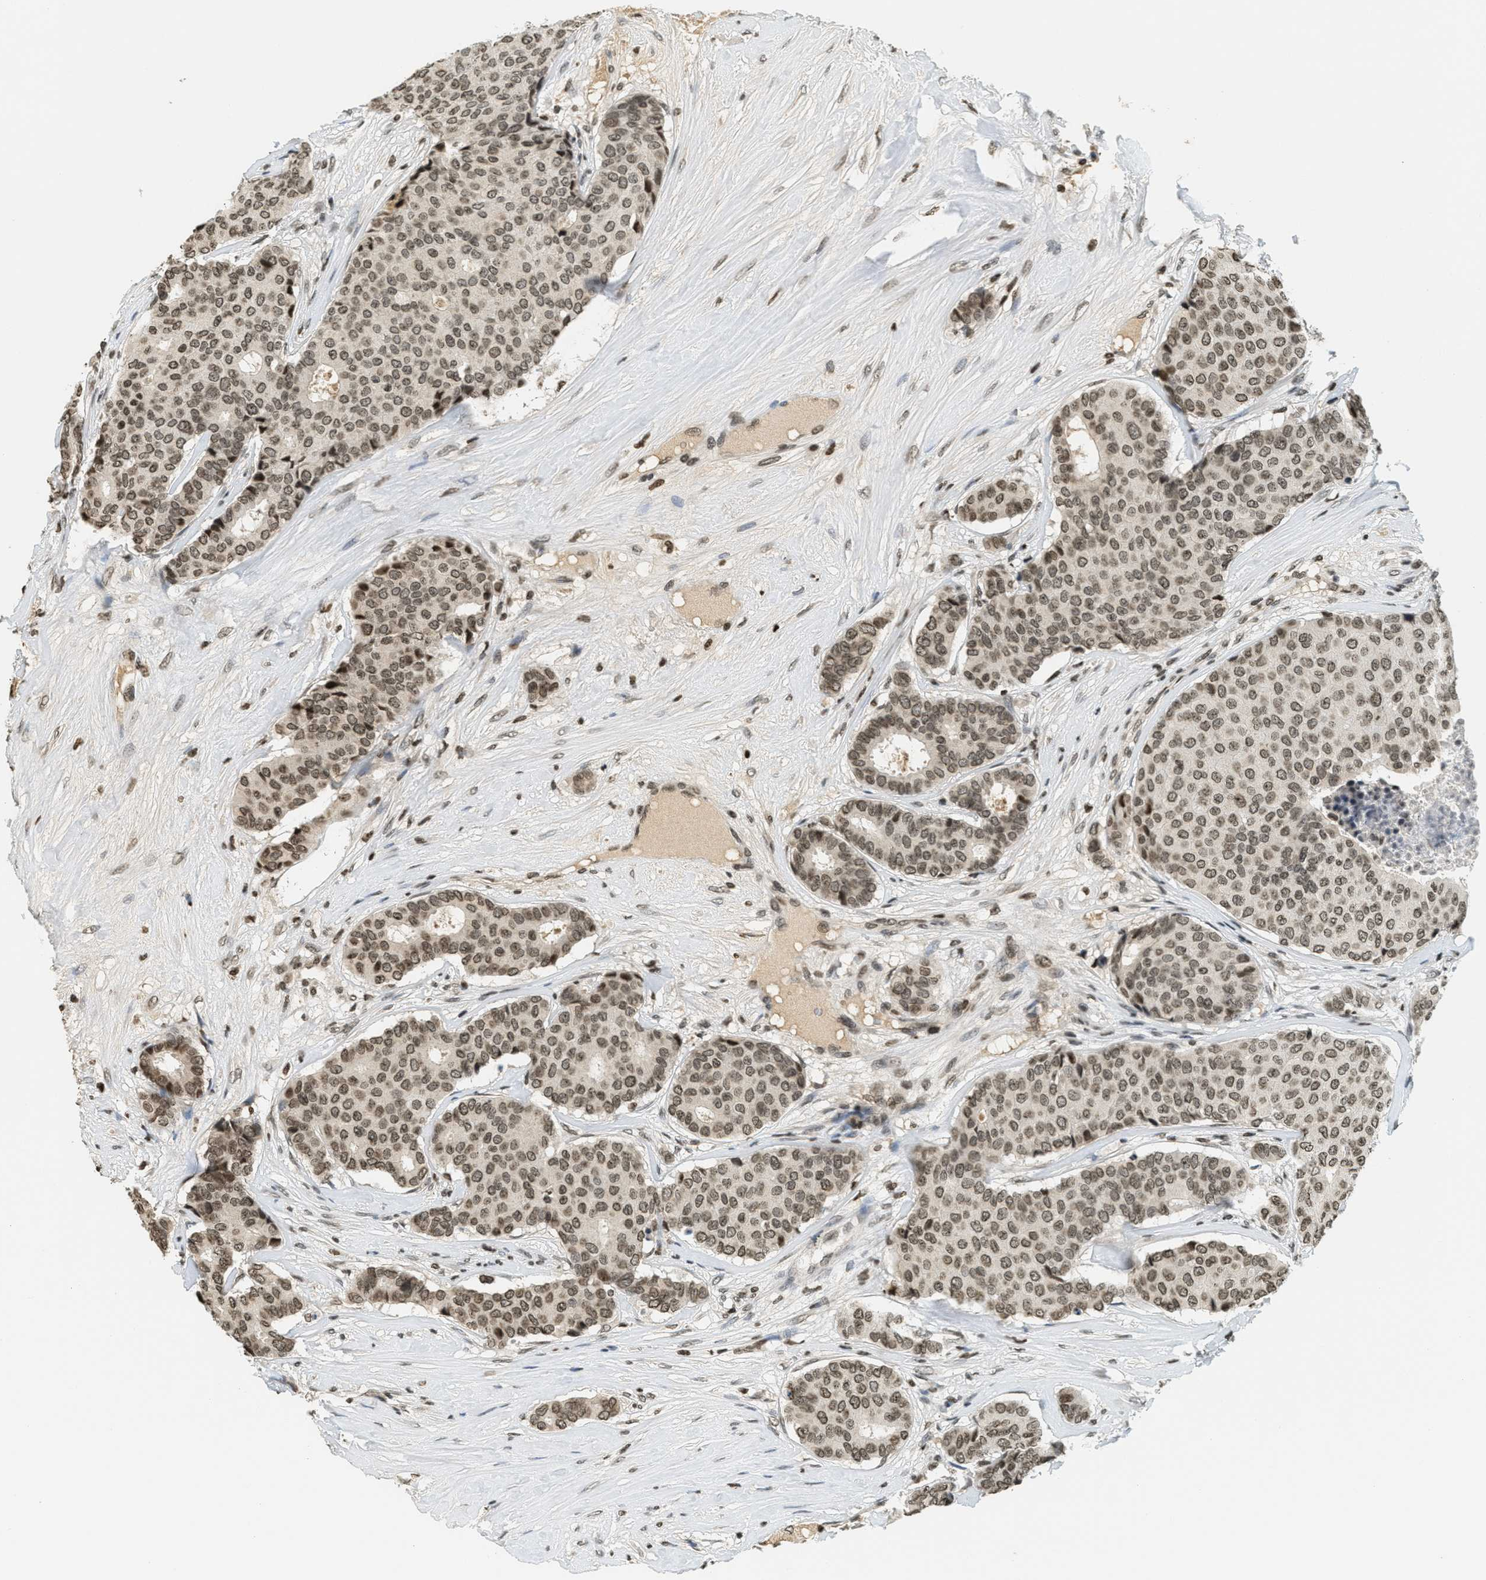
{"staining": {"intensity": "moderate", "quantity": ">75%", "location": "nuclear"}, "tissue": "breast cancer", "cell_type": "Tumor cells", "image_type": "cancer", "snomed": [{"axis": "morphology", "description": "Duct carcinoma"}, {"axis": "topography", "description": "Breast"}], "caption": "Protein positivity by immunohistochemistry demonstrates moderate nuclear expression in about >75% of tumor cells in intraductal carcinoma (breast).", "gene": "LDB2", "patient": {"sex": "female", "age": 75}}